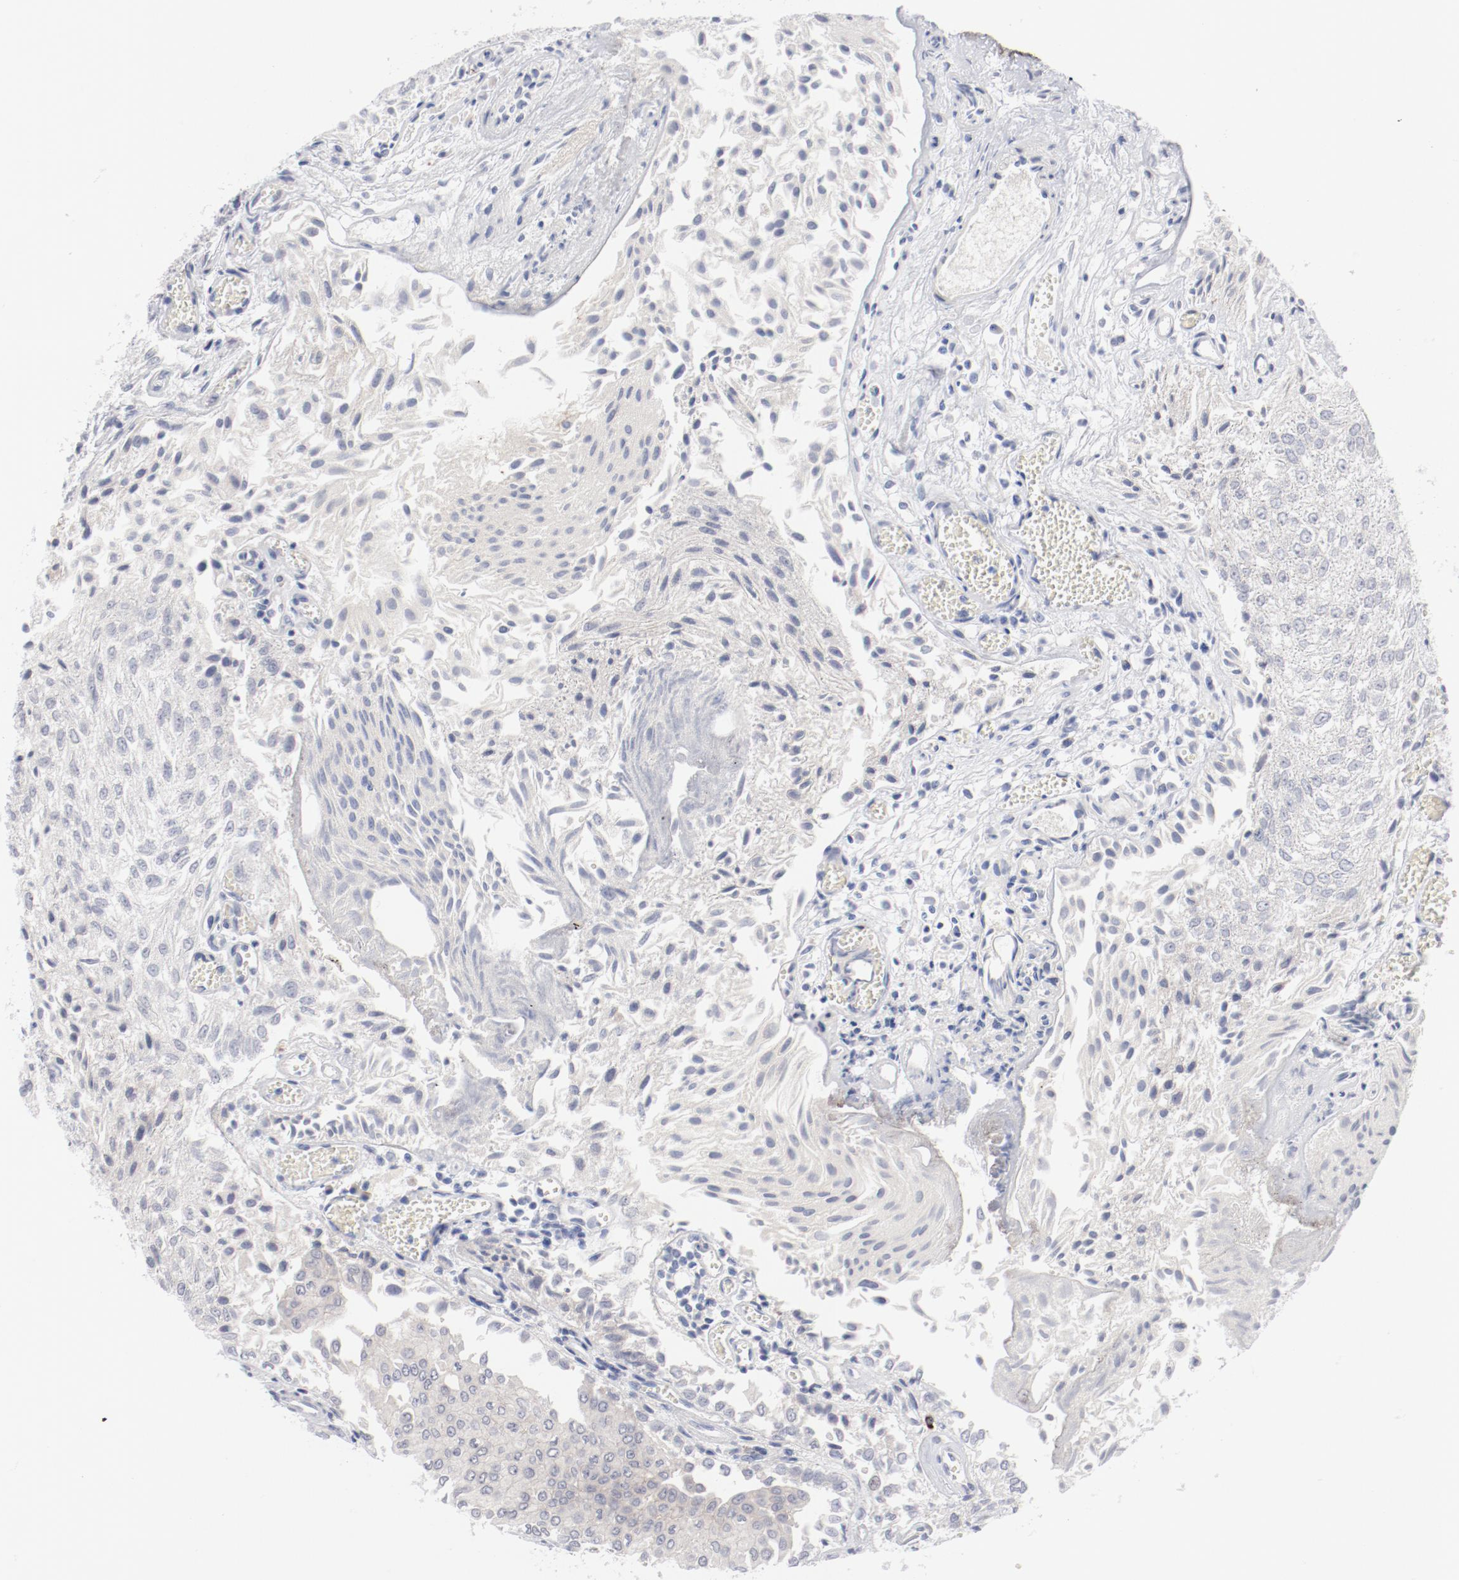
{"staining": {"intensity": "negative", "quantity": "none", "location": "none"}, "tissue": "urothelial cancer", "cell_type": "Tumor cells", "image_type": "cancer", "snomed": [{"axis": "morphology", "description": "Urothelial carcinoma, Low grade"}, {"axis": "topography", "description": "Urinary bladder"}], "caption": "High magnification brightfield microscopy of urothelial cancer stained with DAB (brown) and counterstained with hematoxylin (blue): tumor cells show no significant staining.", "gene": "SH3BGR", "patient": {"sex": "male", "age": 86}}